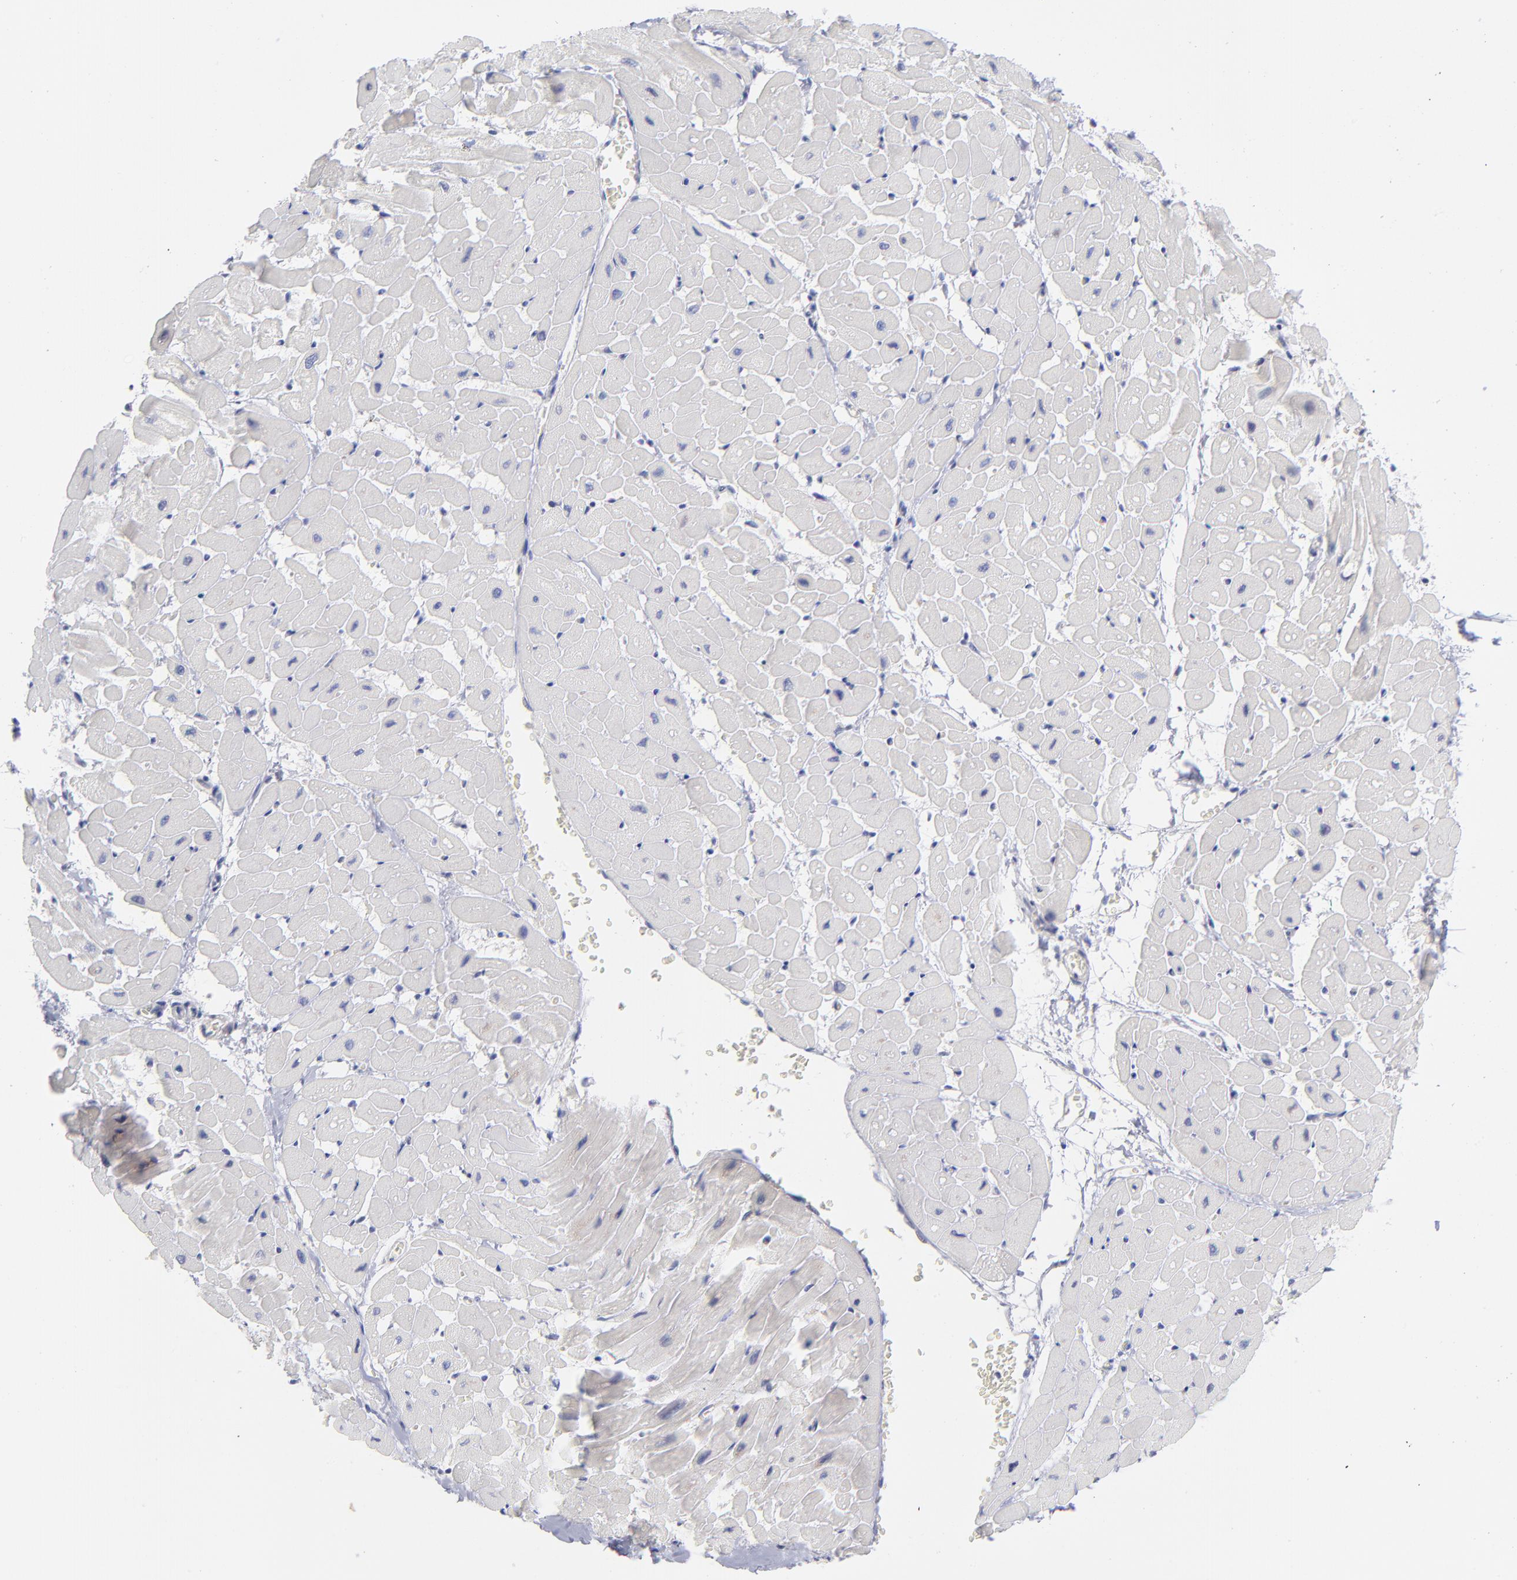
{"staining": {"intensity": "negative", "quantity": "none", "location": "none"}, "tissue": "heart muscle", "cell_type": "Cardiomyocytes", "image_type": "normal", "snomed": [{"axis": "morphology", "description": "Normal tissue, NOS"}, {"axis": "topography", "description": "Heart"}], "caption": "Immunohistochemistry micrograph of unremarkable heart muscle: human heart muscle stained with DAB shows no significant protein expression in cardiomyocytes. The staining is performed using DAB brown chromogen with nuclei counter-stained in using hematoxylin.", "gene": "MTHFD2", "patient": {"sex": "male", "age": 45}}